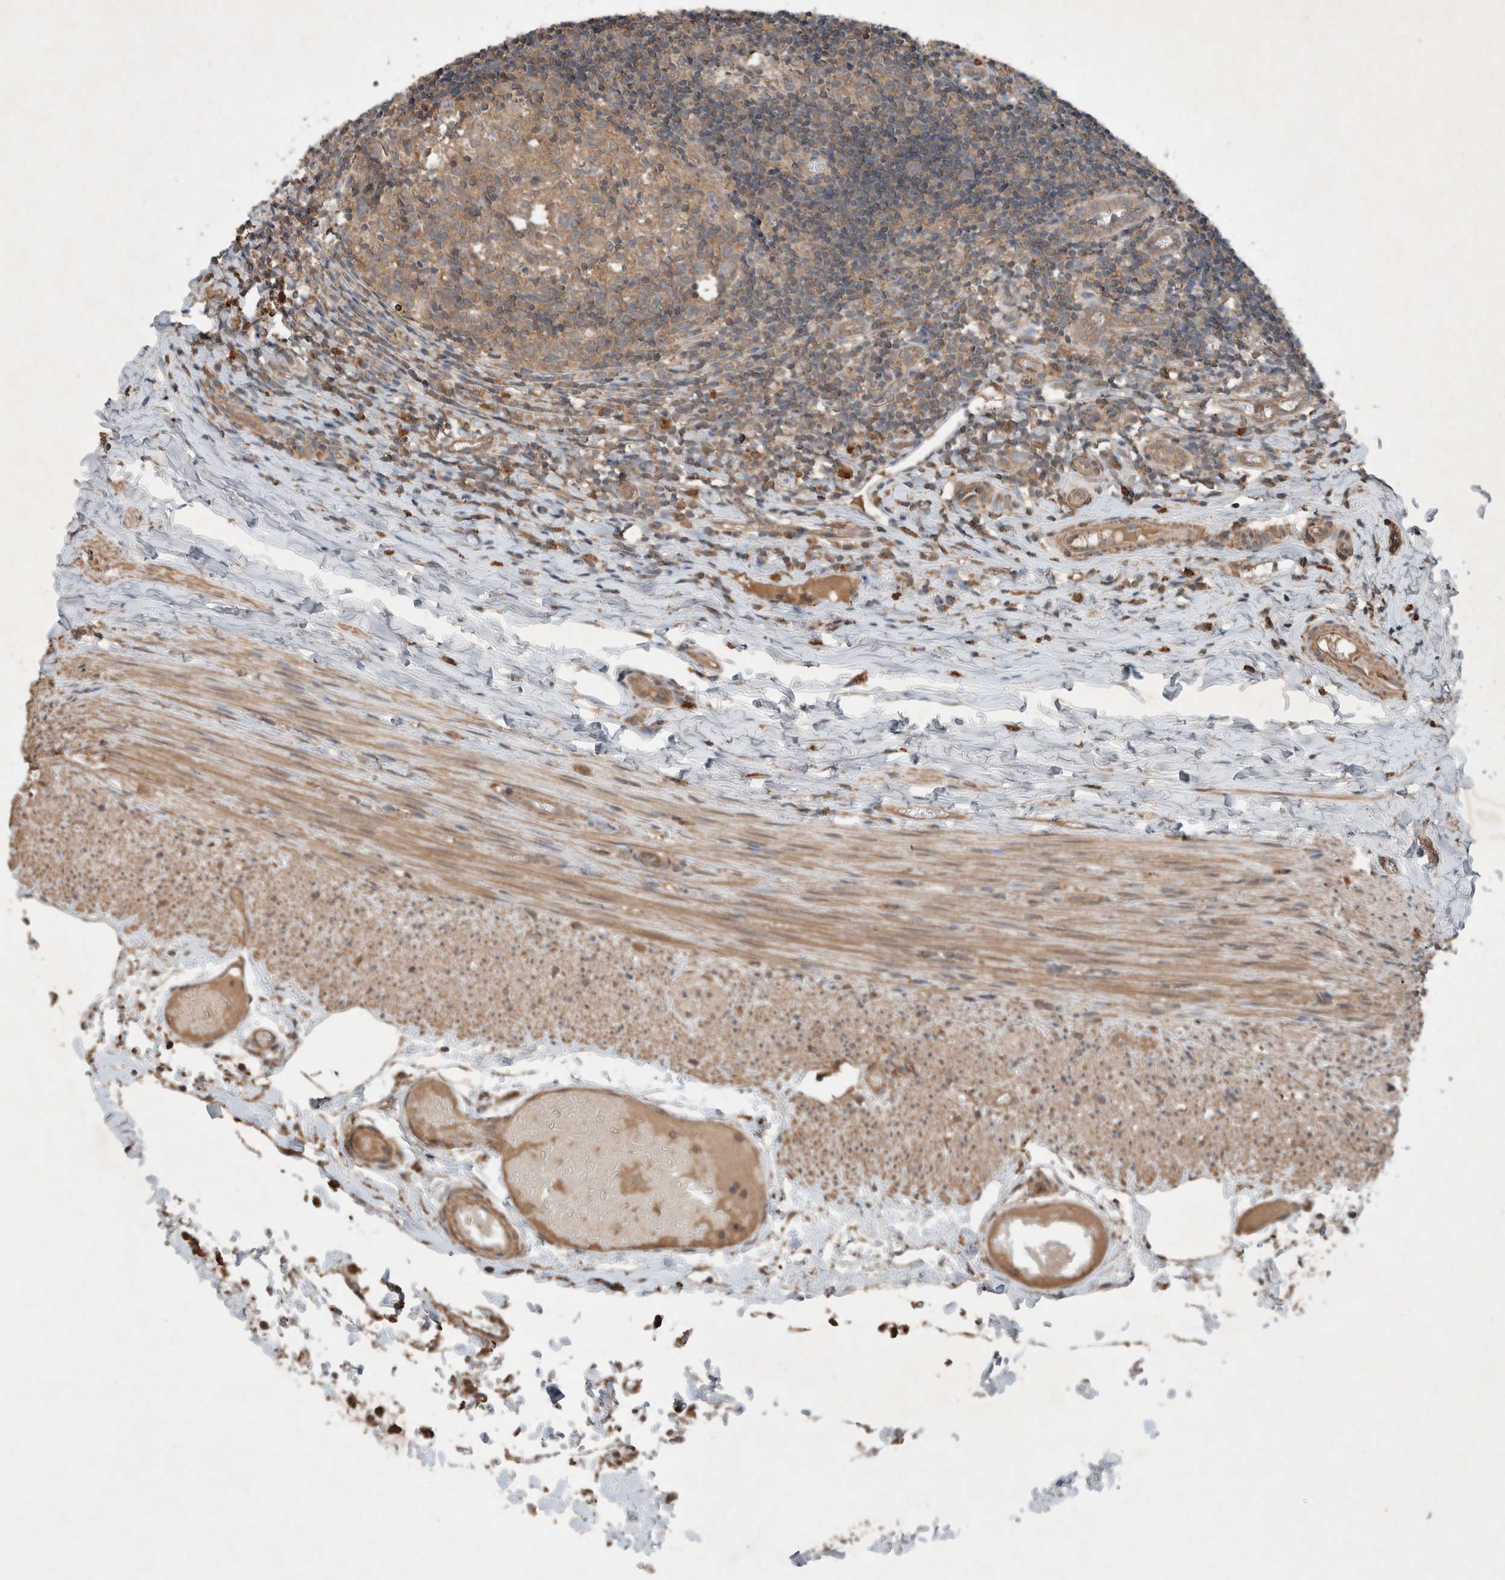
{"staining": {"intensity": "moderate", "quantity": ">75%", "location": "cytoplasmic/membranous"}, "tissue": "appendix", "cell_type": "Glandular cells", "image_type": "normal", "snomed": [{"axis": "morphology", "description": "Normal tissue, NOS"}, {"axis": "topography", "description": "Appendix"}], "caption": "Immunohistochemical staining of unremarkable human appendix displays >75% levels of moderate cytoplasmic/membranous protein positivity in about >75% of glandular cells. Nuclei are stained in blue.", "gene": "KLK14", "patient": {"sex": "male", "age": 8}}